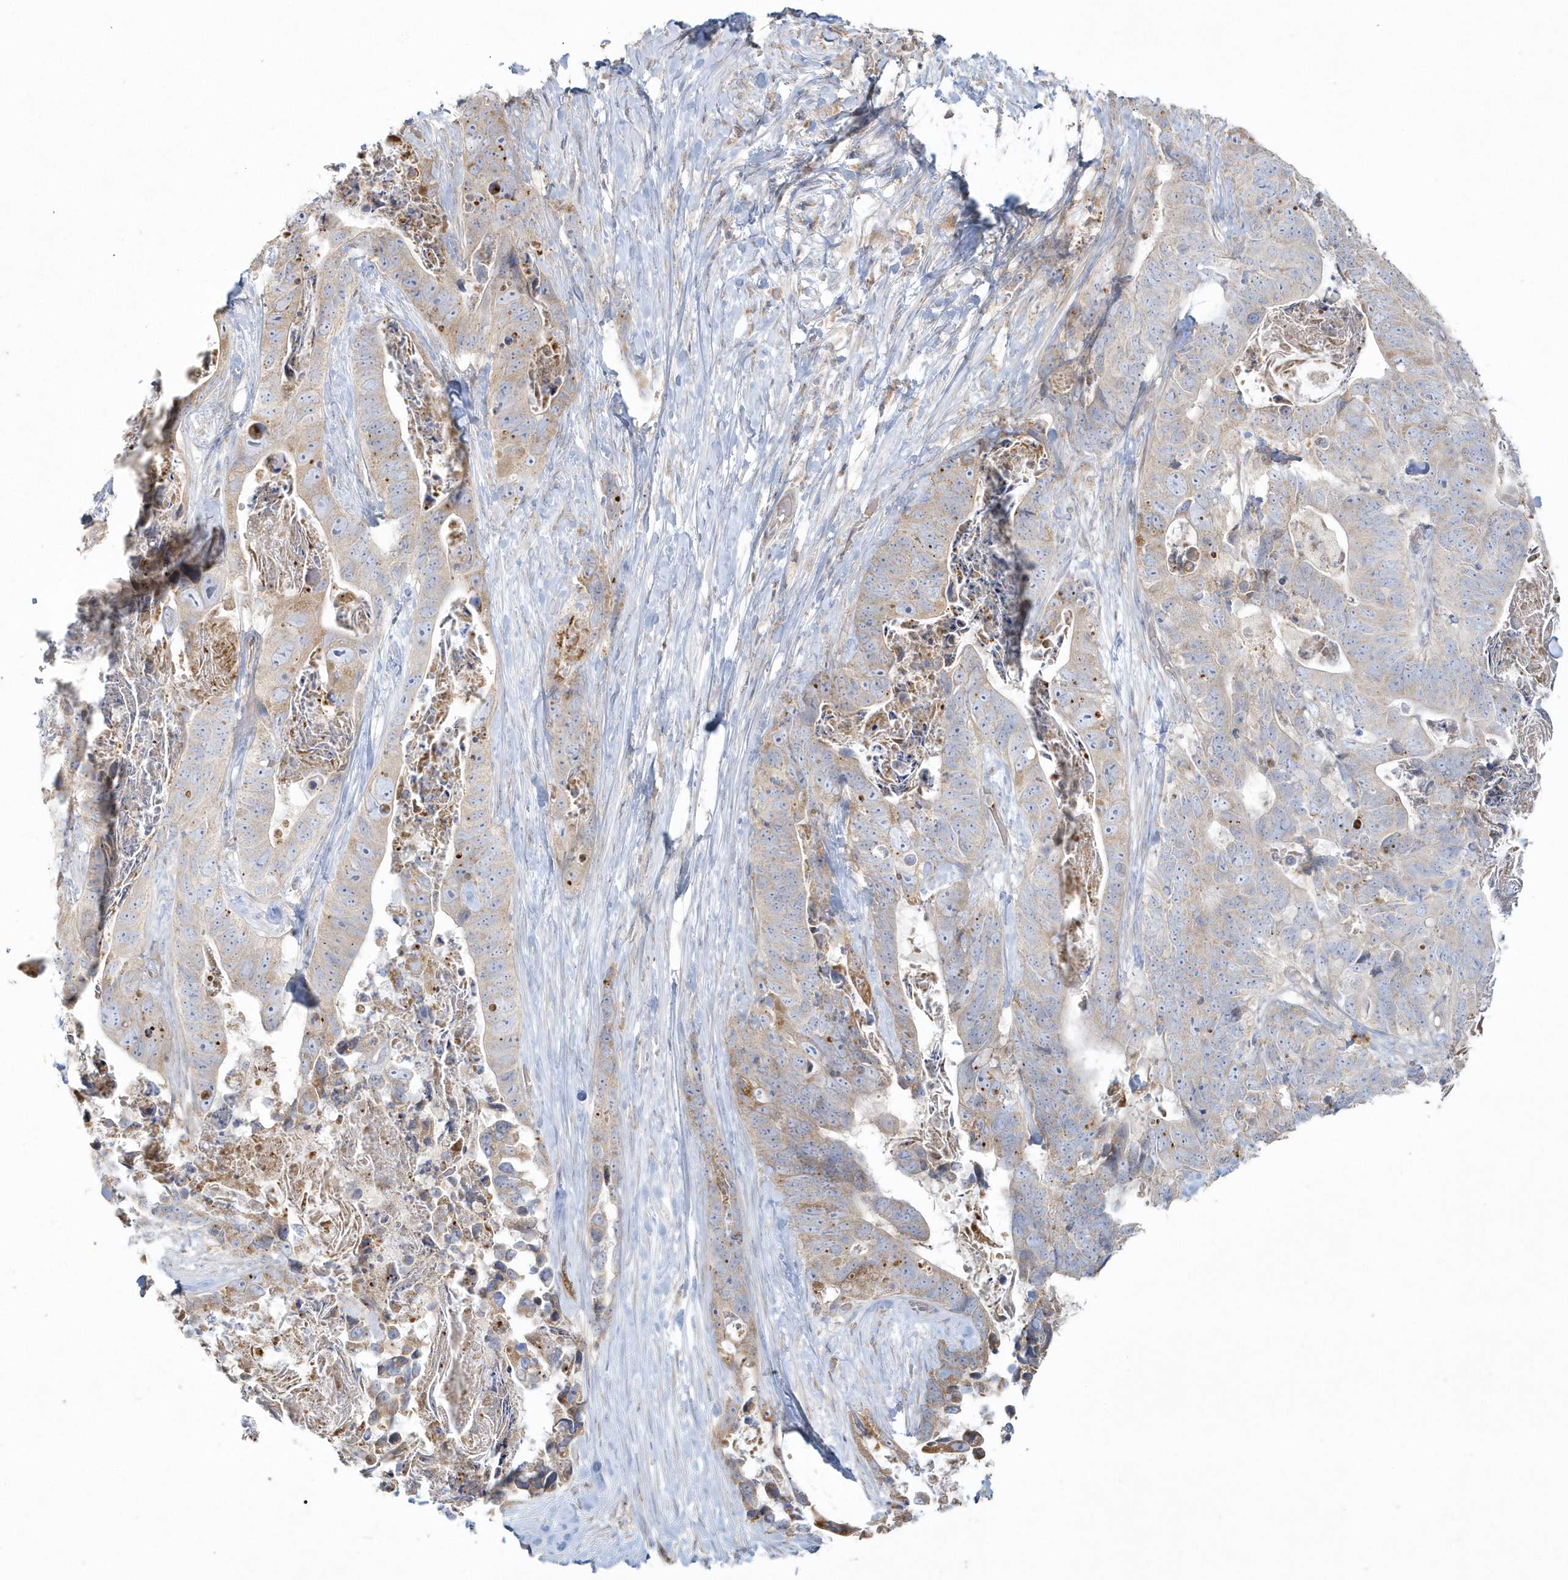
{"staining": {"intensity": "weak", "quantity": "25%-75%", "location": "cytoplasmic/membranous"}, "tissue": "stomach cancer", "cell_type": "Tumor cells", "image_type": "cancer", "snomed": [{"axis": "morphology", "description": "Adenocarcinoma, NOS"}, {"axis": "topography", "description": "Stomach"}], "caption": "Immunohistochemical staining of stomach cancer (adenocarcinoma) shows weak cytoplasmic/membranous protein positivity in approximately 25%-75% of tumor cells. (DAB IHC, brown staining for protein, blue staining for nuclei).", "gene": "BLTP3A", "patient": {"sex": "female", "age": 89}}